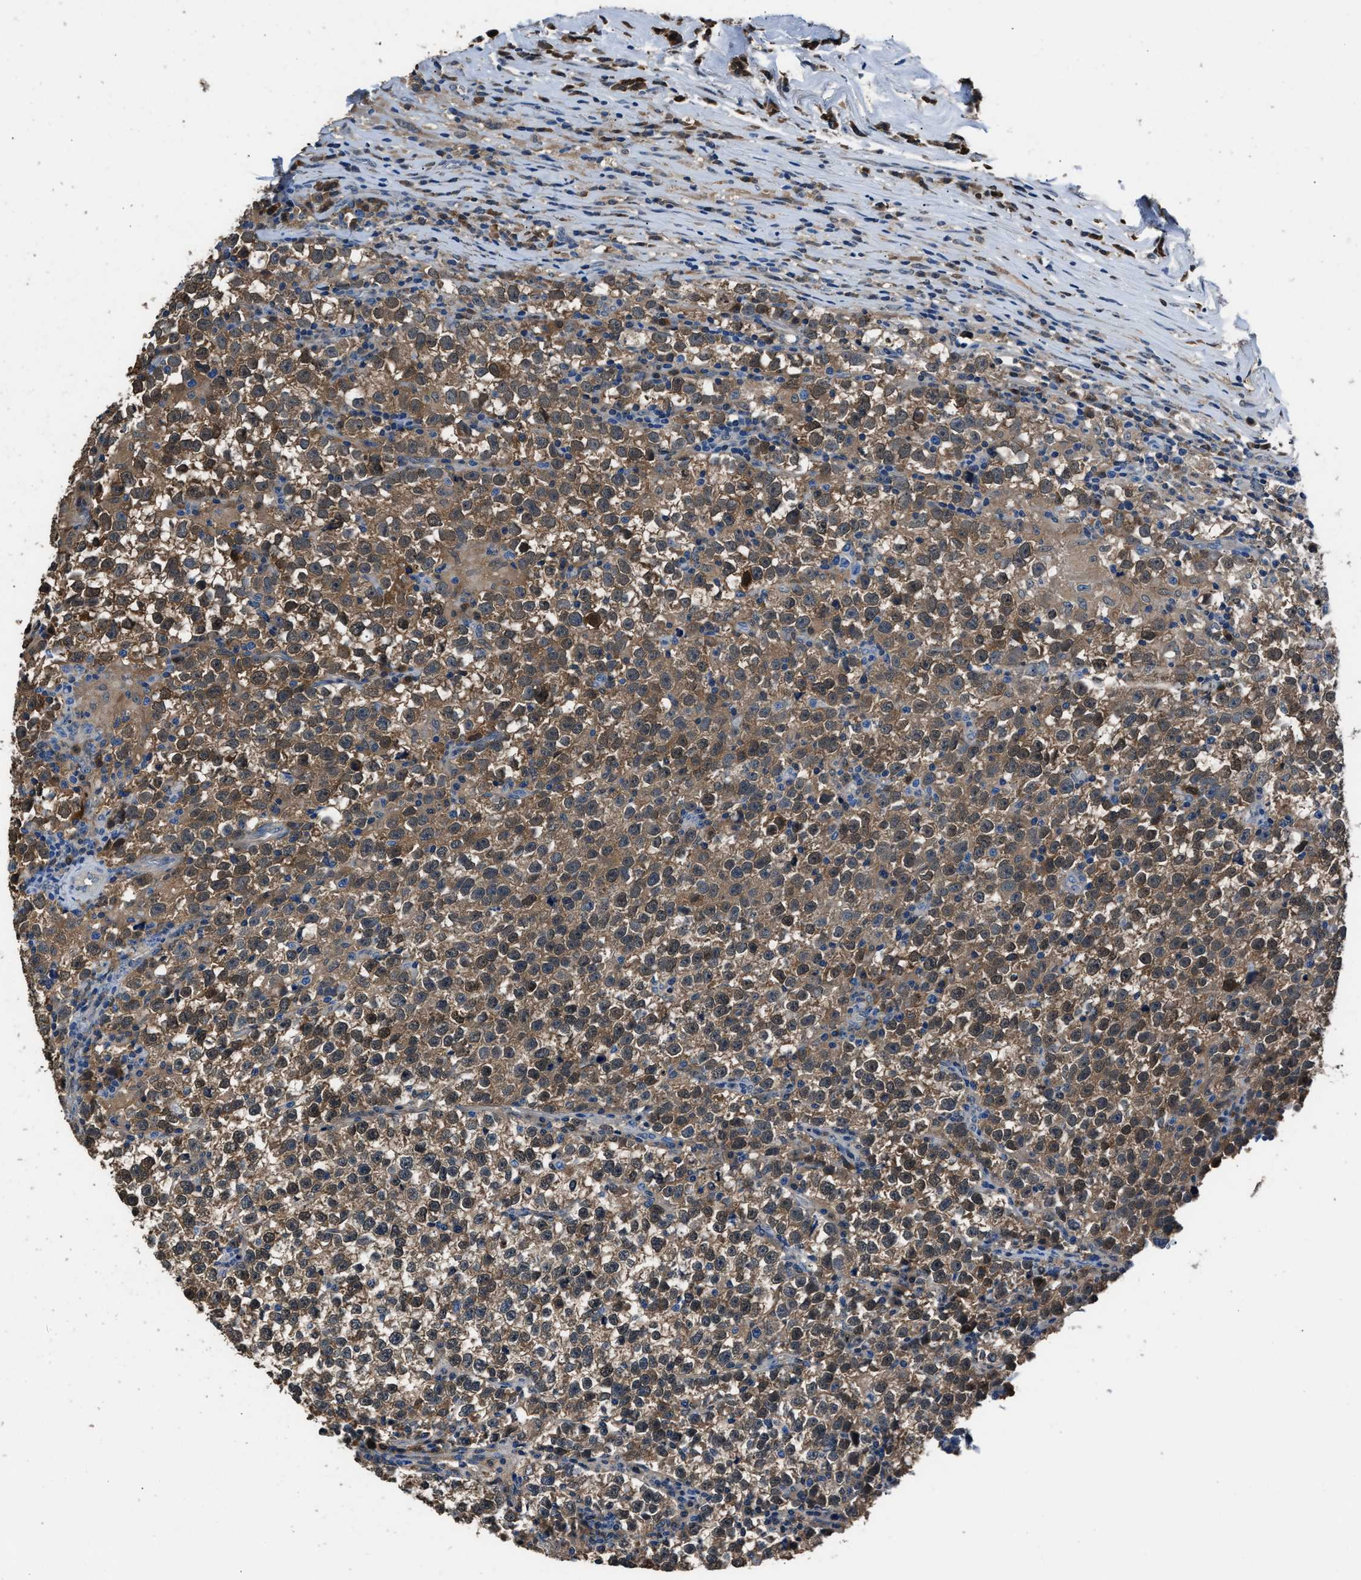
{"staining": {"intensity": "moderate", "quantity": ">75%", "location": "cytoplasmic/membranous"}, "tissue": "testis cancer", "cell_type": "Tumor cells", "image_type": "cancer", "snomed": [{"axis": "morphology", "description": "Normal tissue, NOS"}, {"axis": "morphology", "description": "Seminoma, NOS"}, {"axis": "topography", "description": "Testis"}], "caption": "Testis seminoma was stained to show a protein in brown. There is medium levels of moderate cytoplasmic/membranous positivity in about >75% of tumor cells.", "gene": "GSTP1", "patient": {"sex": "male", "age": 43}}